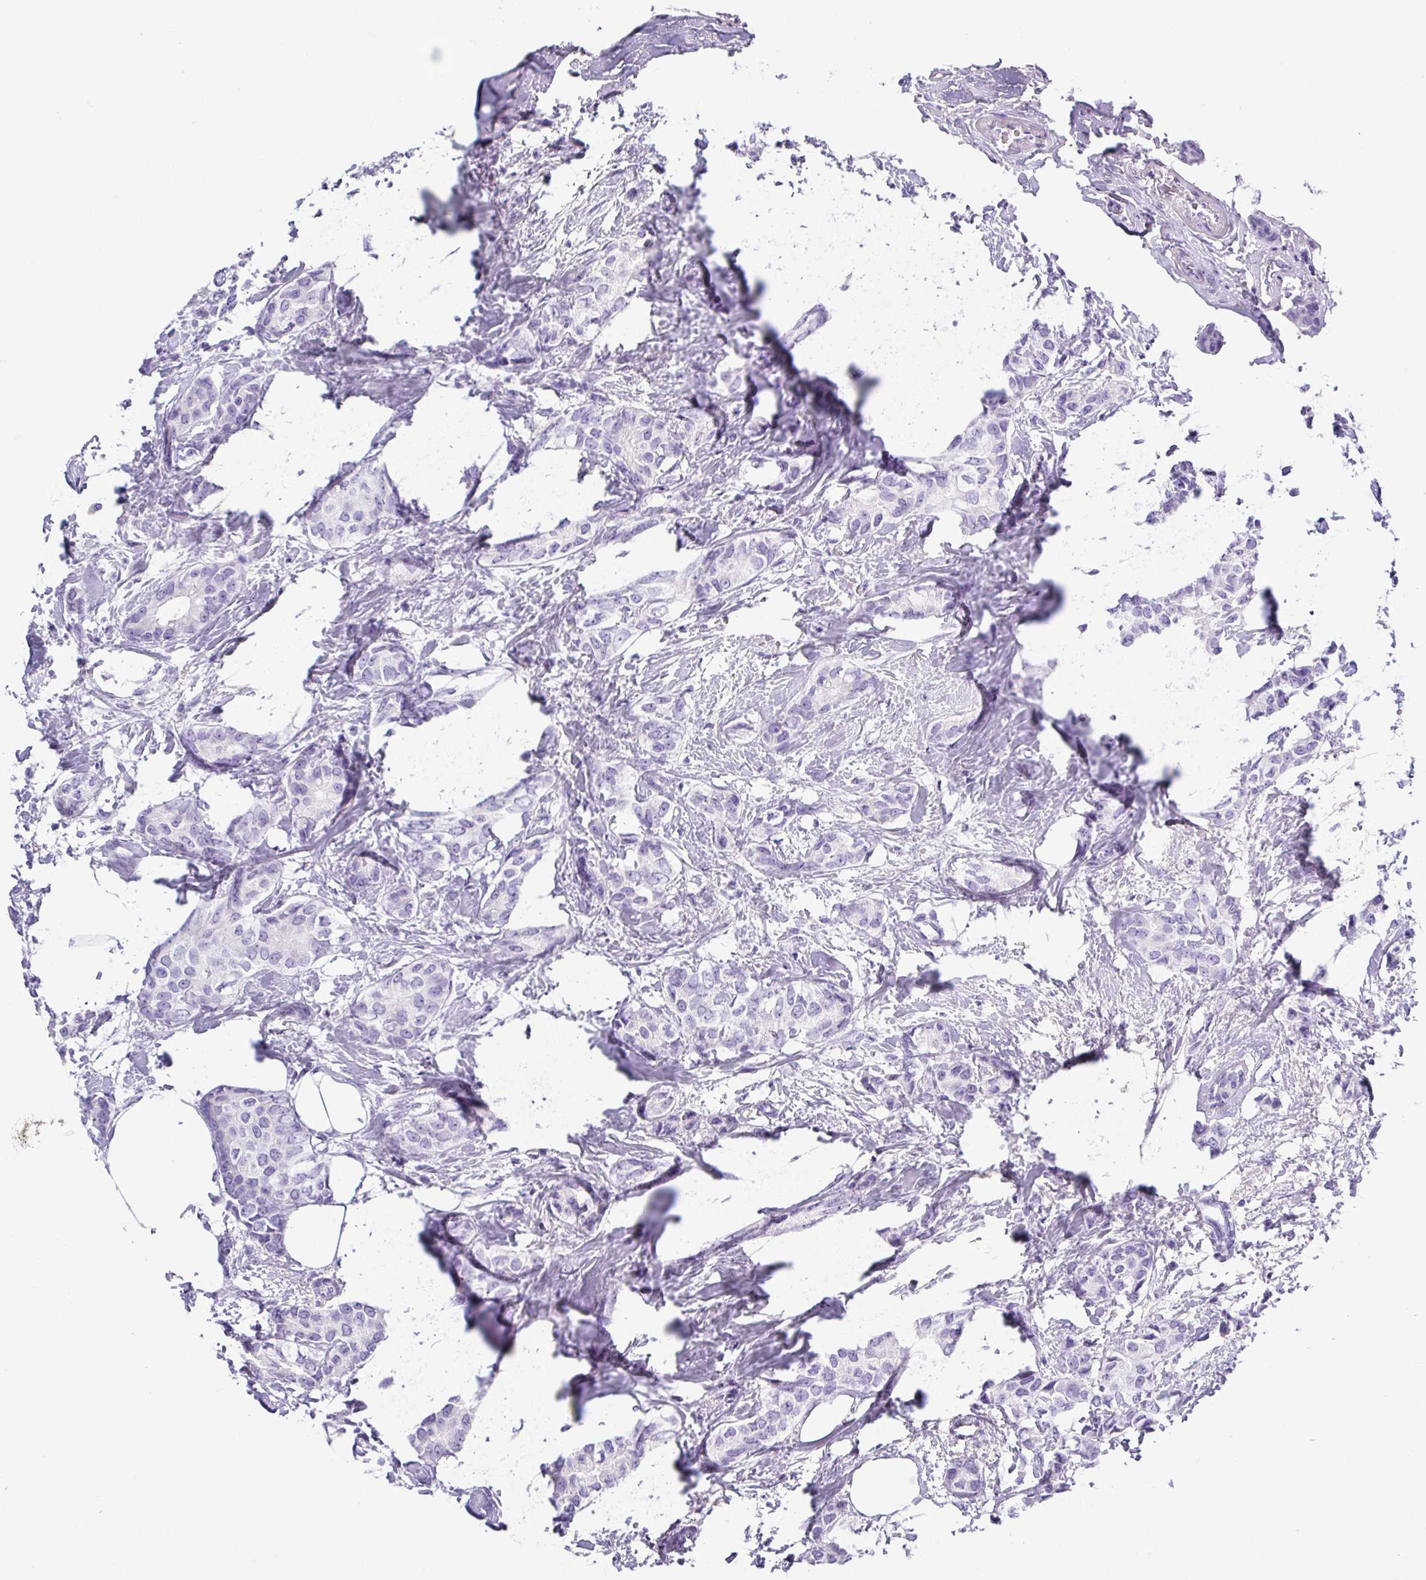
{"staining": {"intensity": "negative", "quantity": "none", "location": "none"}, "tissue": "breast cancer", "cell_type": "Tumor cells", "image_type": "cancer", "snomed": [{"axis": "morphology", "description": "Duct carcinoma"}, {"axis": "topography", "description": "Breast"}], "caption": "Tumor cells are negative for brown protein staining in intraductal carcinoma (breast).", "gene": "ZG16", "patient": {"sex": "female", "age": 73}}